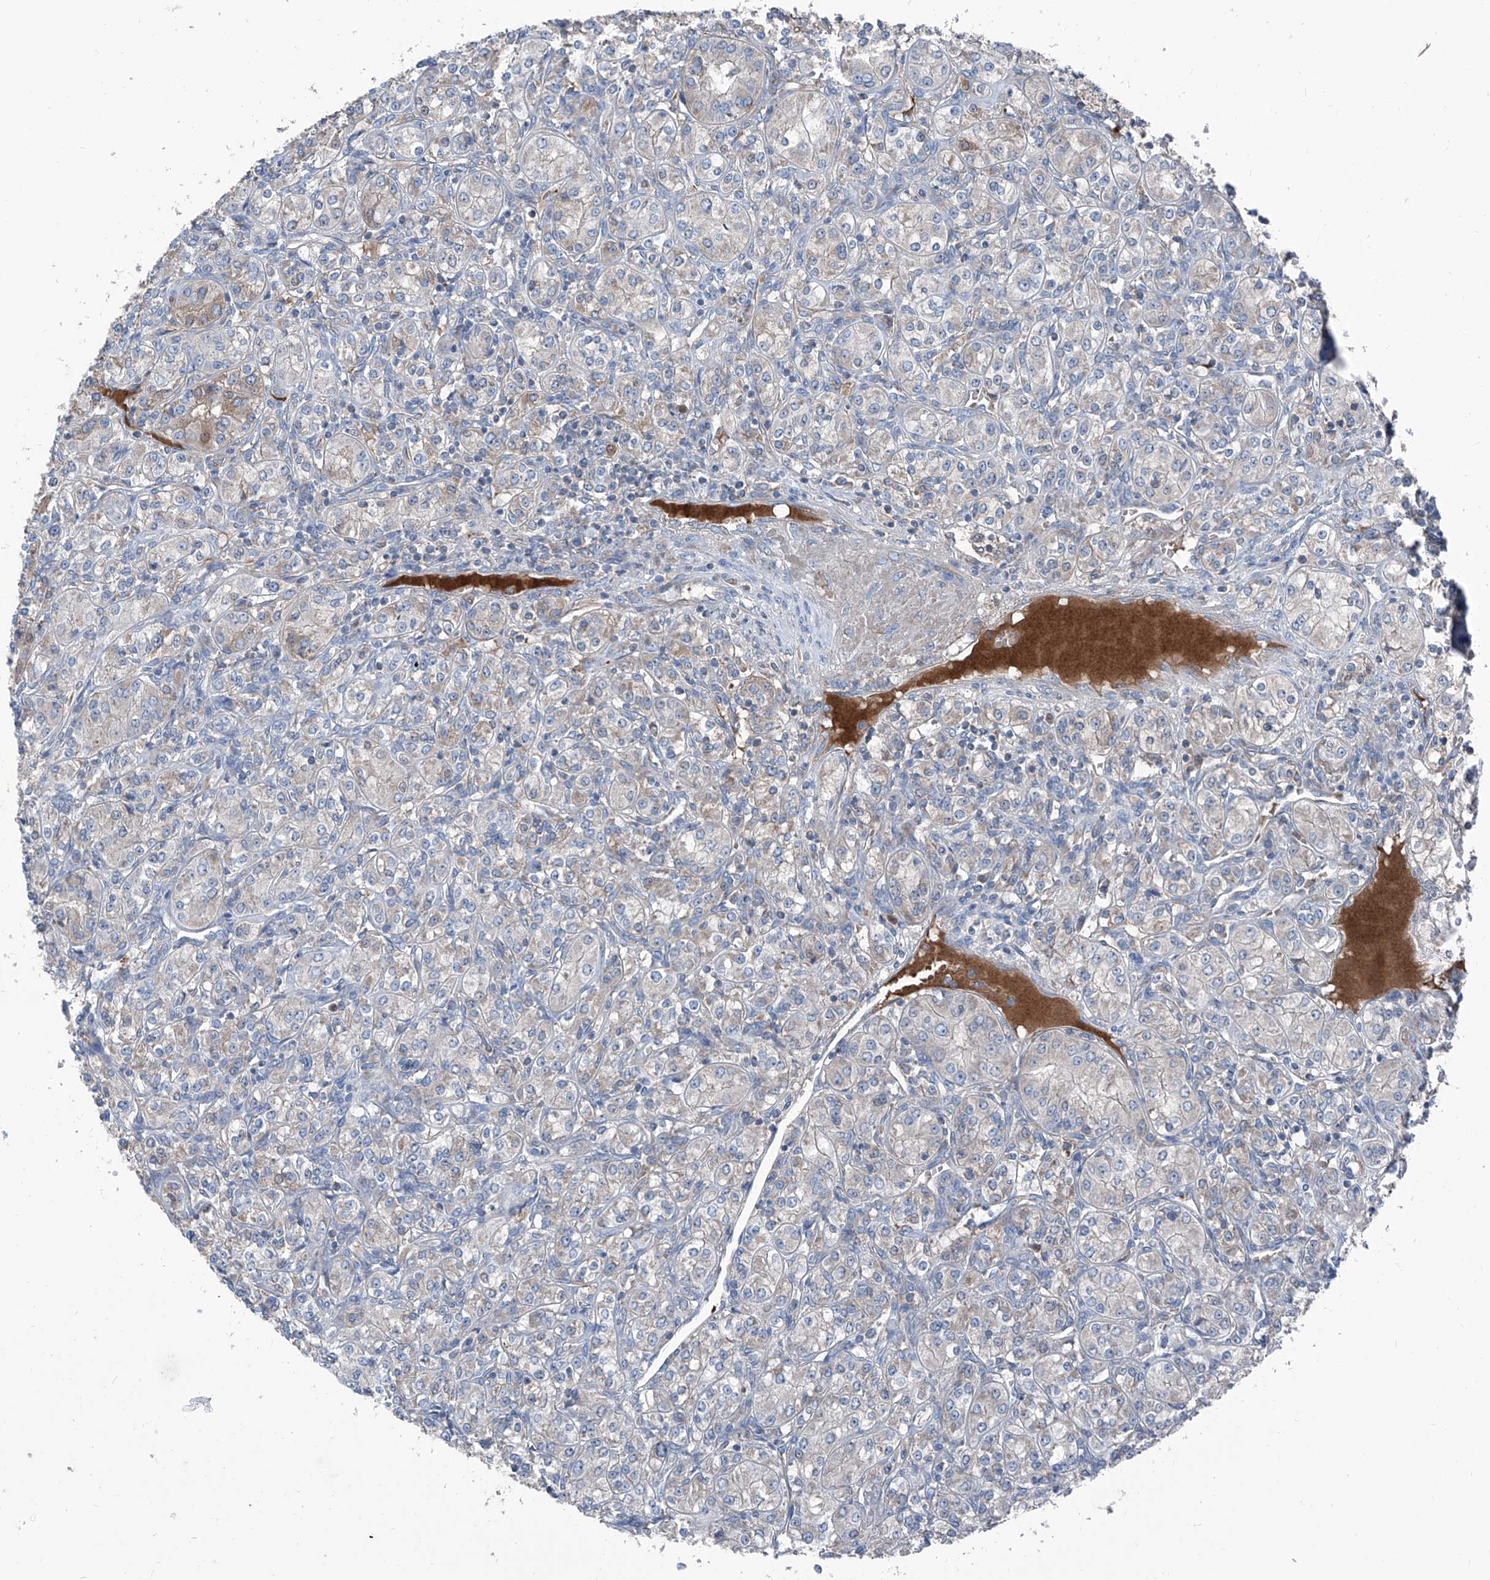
{"staining": {"intensity": "negative", "quantity": "none", "location": "none"}, "tissue": "renal cancer", "cell_type": "Tumor cells", "image_type": "cancer", "snomed": [{"axis": "morphology", "description": "Adenocarcinoma, NOS"}, {"axis": "topography", "description": "Kidney"}], "caption": "Immunohistochemistry (IHC) photomicrograph of renal adenocarcinoma stained for a protein (brown), which shows no staining in tumor cells.", "gene": "GPAT3", "patient": {"sex": "male", "age": 77}}